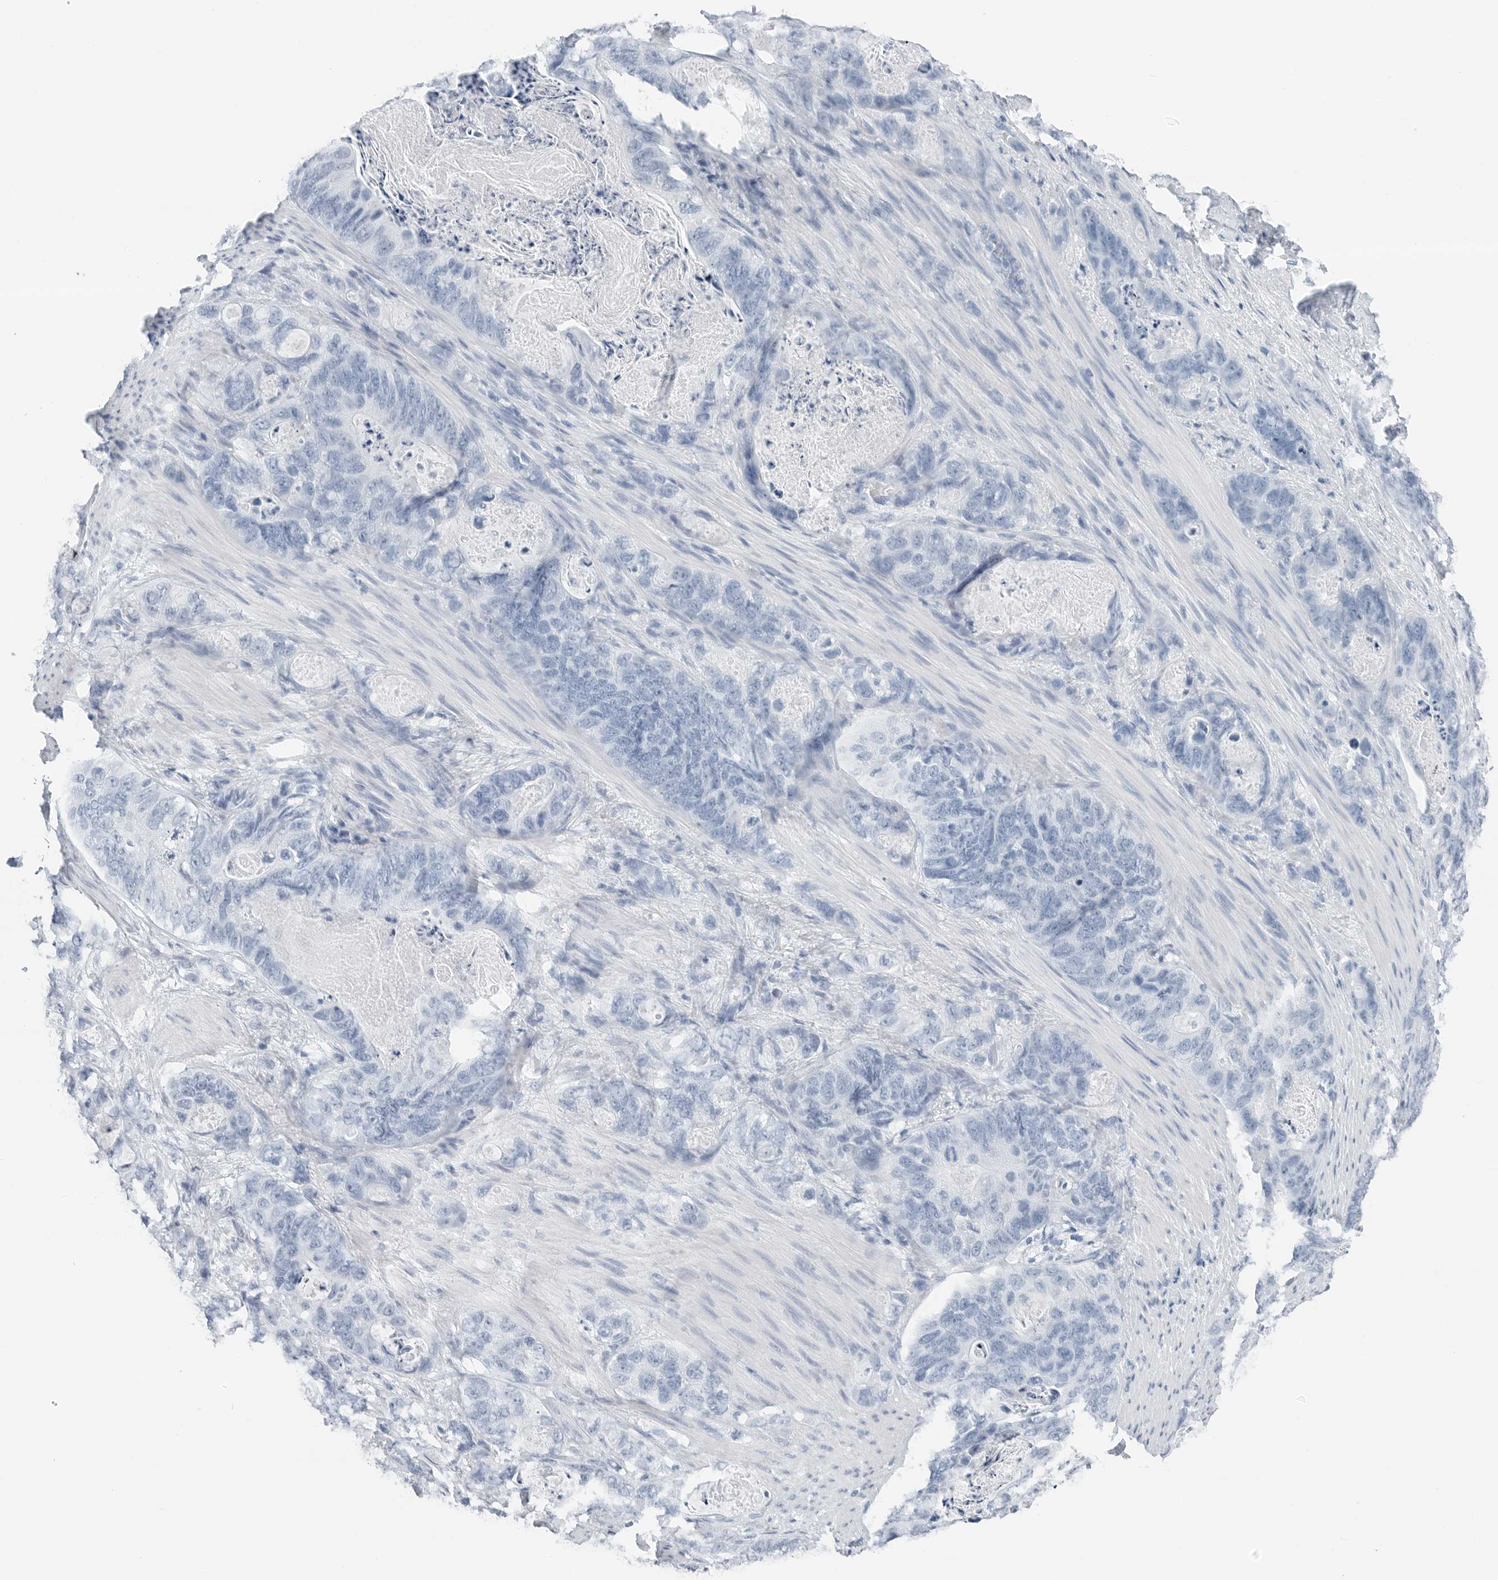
{"staining": {"intensity": "negative", "quantity": "none", "location": "none"}, "tissue": "stomach cancer", "cell_type": "Tumor cells", "image_type": "cancer", "snomed": [{"axis": "morphology", "description": "Normal tissue, NOS"}, {"axis": "morphology", "description": "Adenocarcinoma, NOS"}, {"axis": "topography", "description": "Stomach"}], "caption": "Tumor cells are negative for brown protein staining in stomach cancer.", "gene": "SLPI", "patient": {"sex": "female", "age": 89}}